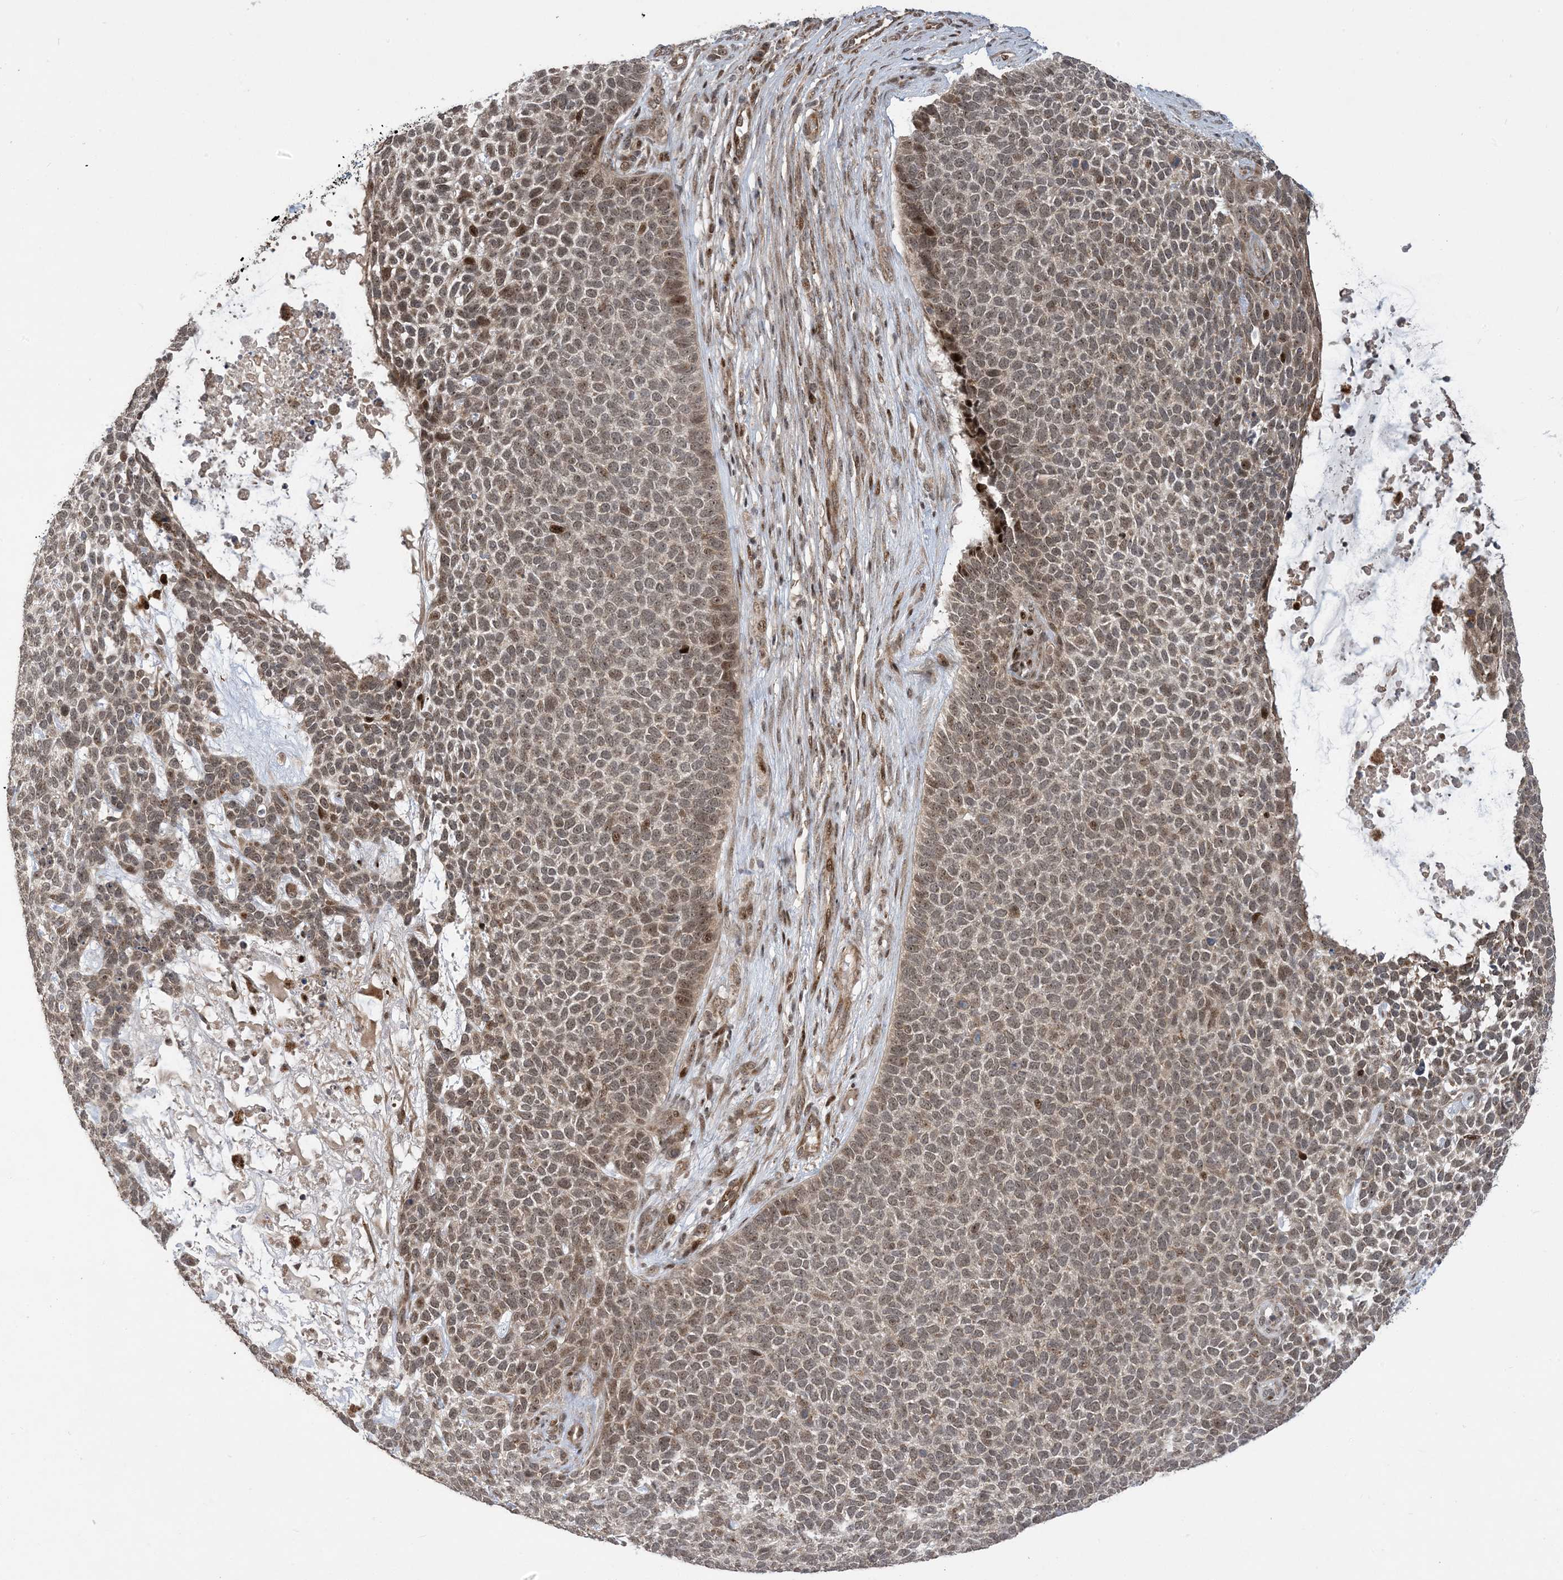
{"staining": {"intensity": "moderate", "quantity": "25%-75%", "location": "nuclear"}, "tissue": "skin cancer", "cell_type": "Tumor cells", "image_type": "cancer", "snomed": [{"axis": "morphology", "description": "Basal cell carcinoma"}, {"axis": "topography", "description": "Skin"}], "caption": "DAB (3,3'-diaminobenzidine) immunohistochemical staining of basal cell carcinoma (skin) displays moderate nuclear protein positivity in about 25%-75% of tumor cells. (IHC, brightfield microscopy, high magnification).", "gene": "FAM9B", "patient": {"sex": "female", "age": 84}}